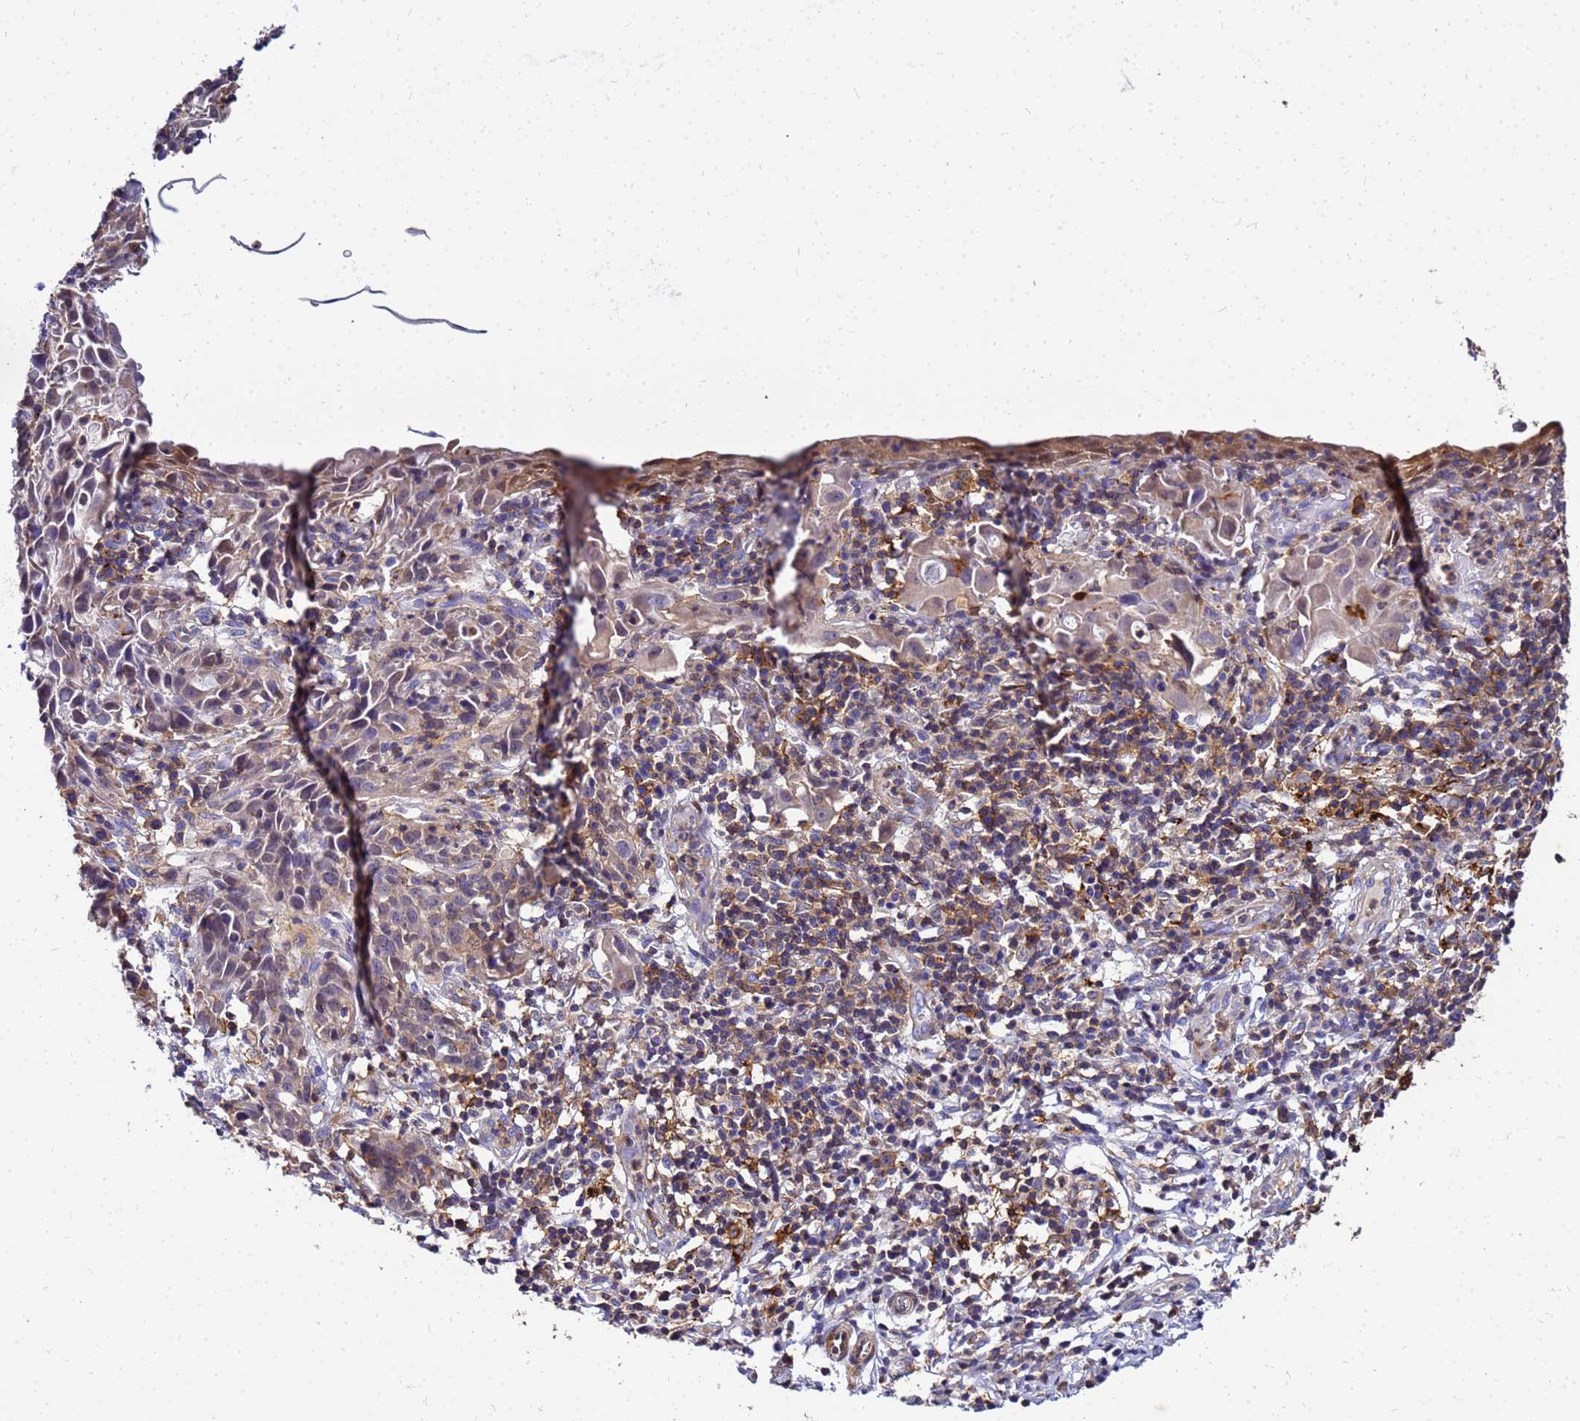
{"staining": {"intensity": "moderate", "quantity": "<25%", "location": "cytoplasmic/membranous,nuclear"}, "tissue": "cervical cancer", "cell_type": "Tumor cells", "image_type": "cancer", "snomed": [{"axis": "morphology", "description": "Squamous cell carcinoma, NOS"}, {"axis": "topography", "description": "Cervix"}], "caption": "A micrograph of human cervical squamous cell carcinoma stained for a protein exhibits moderate cytoplasmic/membranous and nuclear brown staining in tumor cells.", "gene": "DBNDD2", "patient": {"sex": "female", "age": 50}}